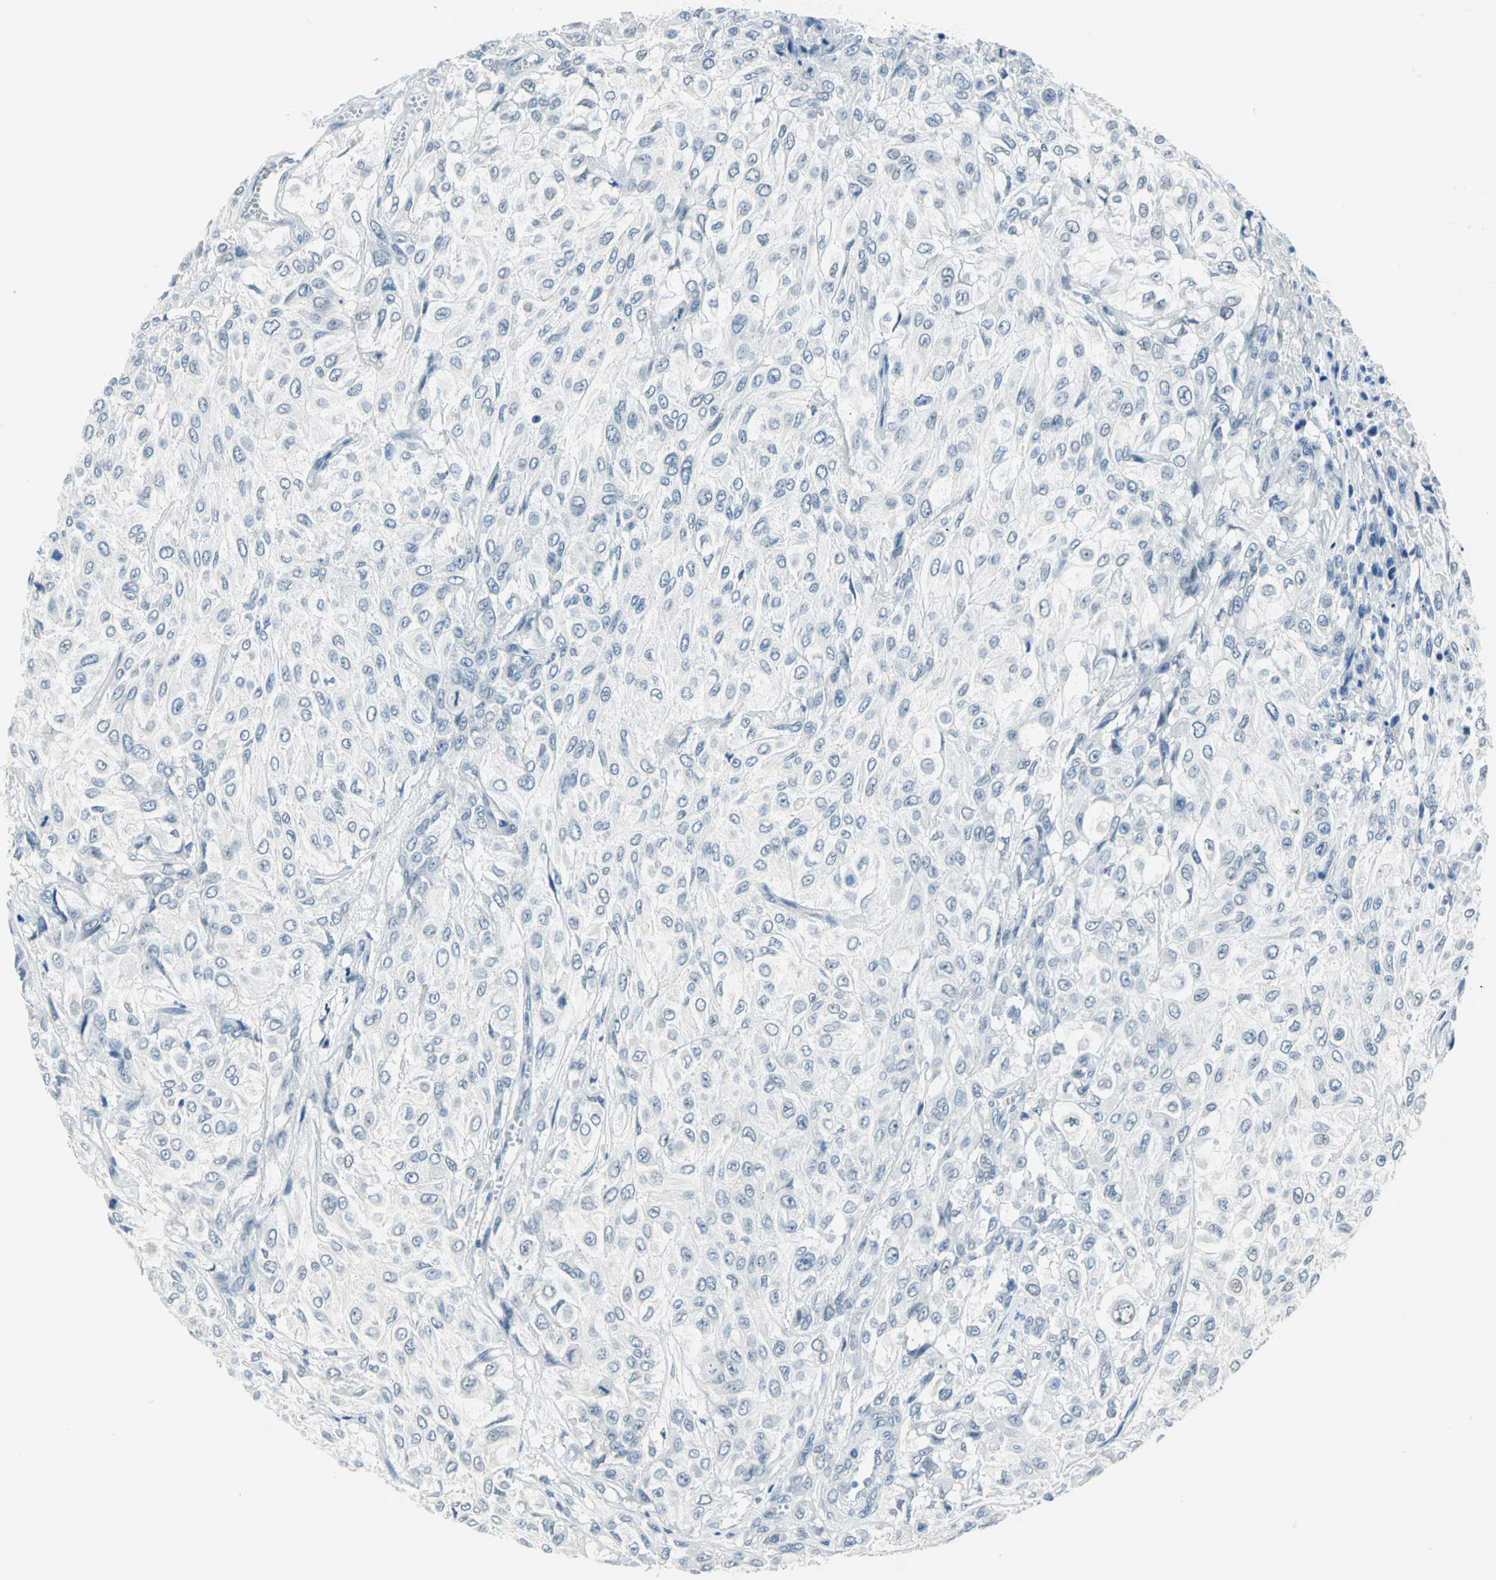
{"staining": {"intensity": "negative", "quantity": "none", "location": "none"}, "tissue": "urothelial cancer", "cell_type": "Tumor cells", "image_type": "cancer", "snomed": [{"axis": "morphology", "description": "Urothelial carcinoma, High grade"}, {"axis": "topography", "description": "Urinary bladder"}], "caption": "This histopathology image is of high-grade urothelial carcinoma stained with immunohistochemistry to label a protein in brown with the nuclei are counter-stained blue. There is no staining in tumor cells. (DAB immunohistochemistry (IHC) visualized using brightfield microscopy, high magnification).", "gene": "RAD17", "patient": {"sex": "male", "age": 57}}